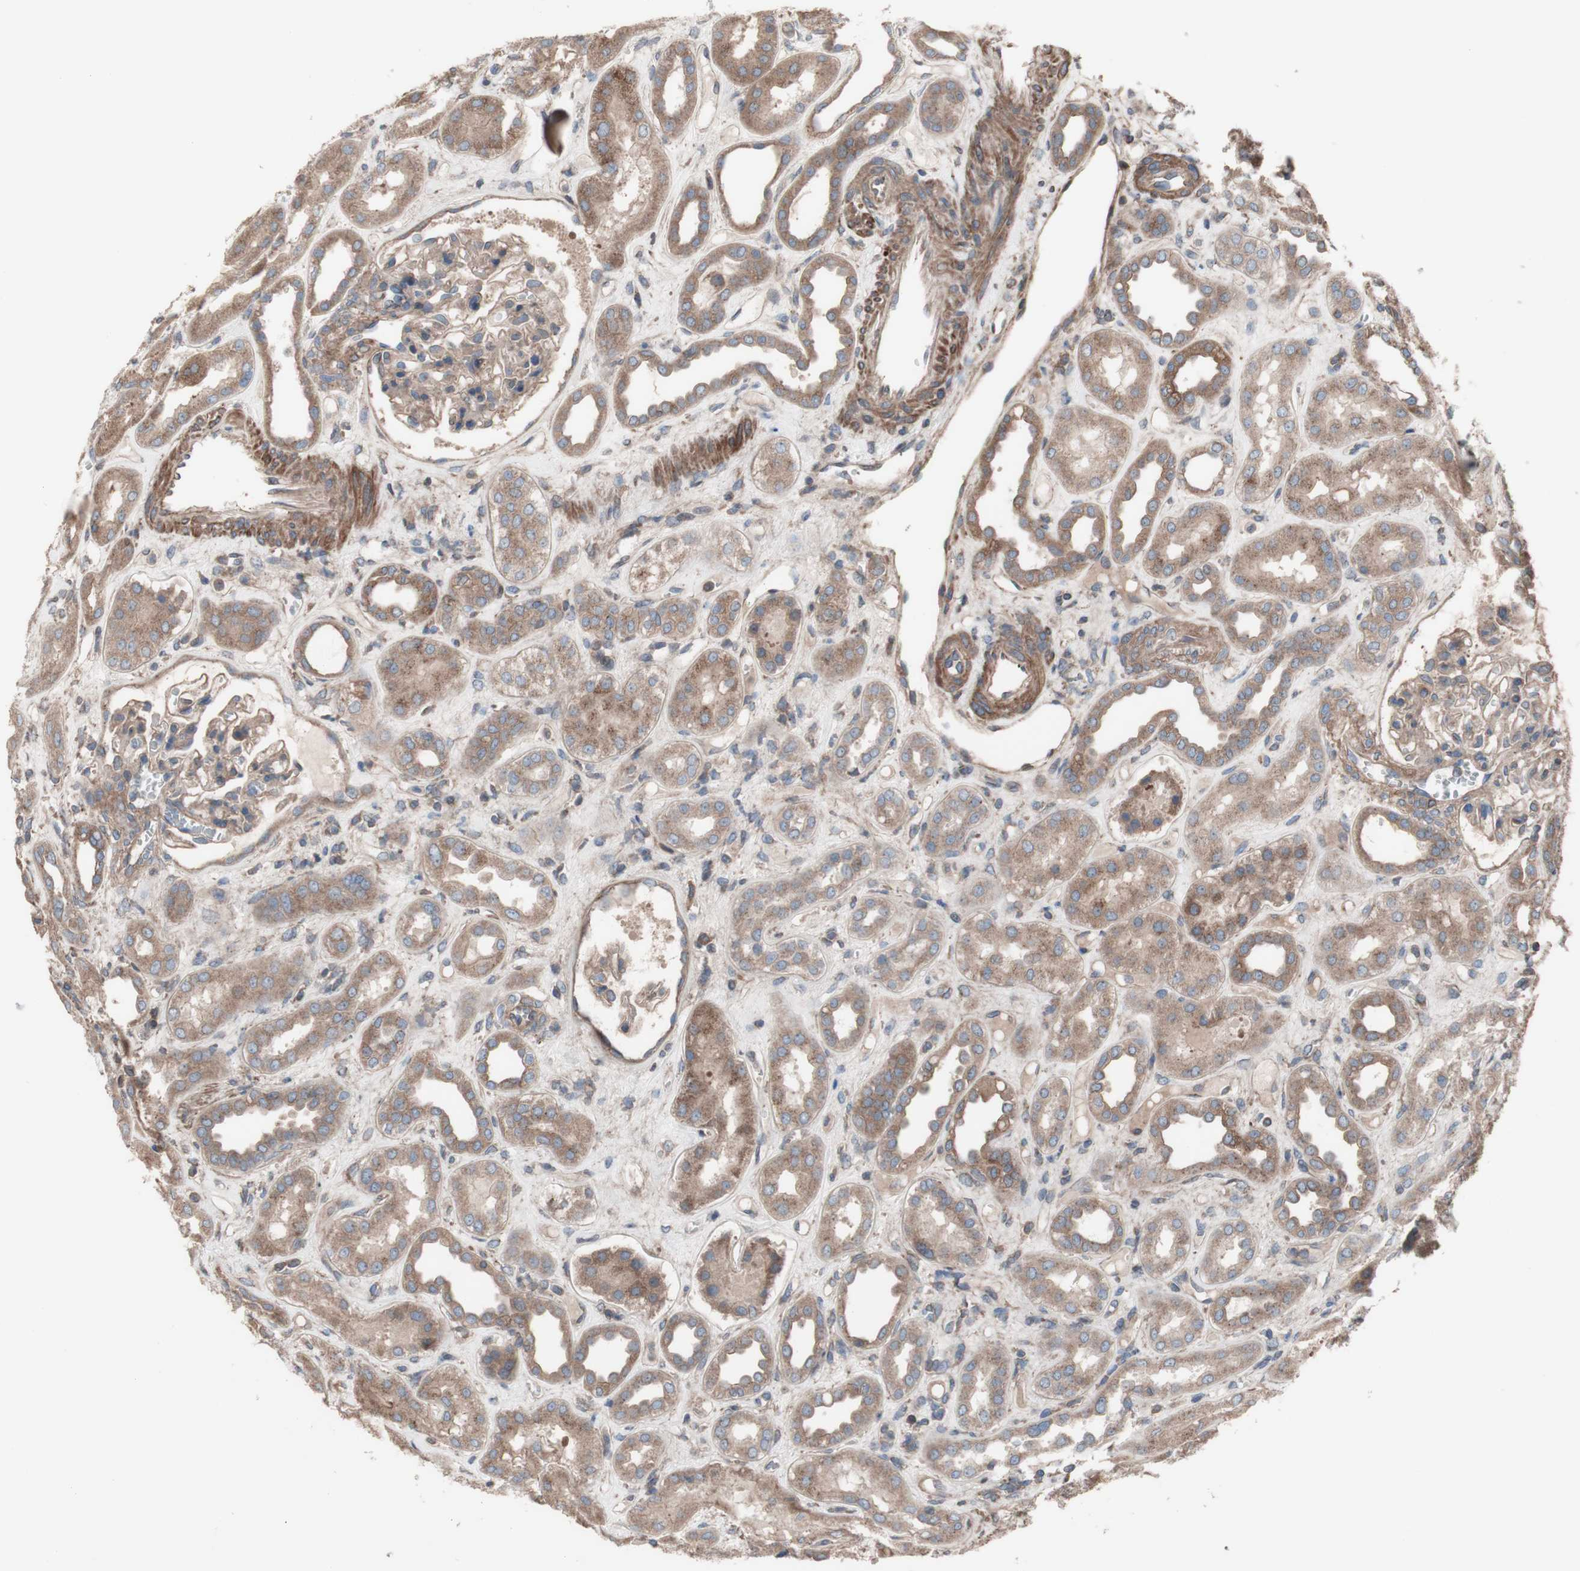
{"staining": {"intensity": "weak", "quantity": ">75%", "location": "cytoplasmic/membranous"}, "tissue": "kidney", "cell_type": "Cells in glomeruli", "image_type": "normal", "snomed": [{"axis": "morphology", "description": "Normal tissue, NOS"}, {"axis": "topography", "description": "Kidney"}], "caption": "Weak cytoplasmic/membranous positivity for a protein is appreciated in about >75% of cells in glomeruli of normal kidney using immunohistochemistry (IHC).", "gene": "COPB1", "patient": {"sex": "male", "age": 59}}